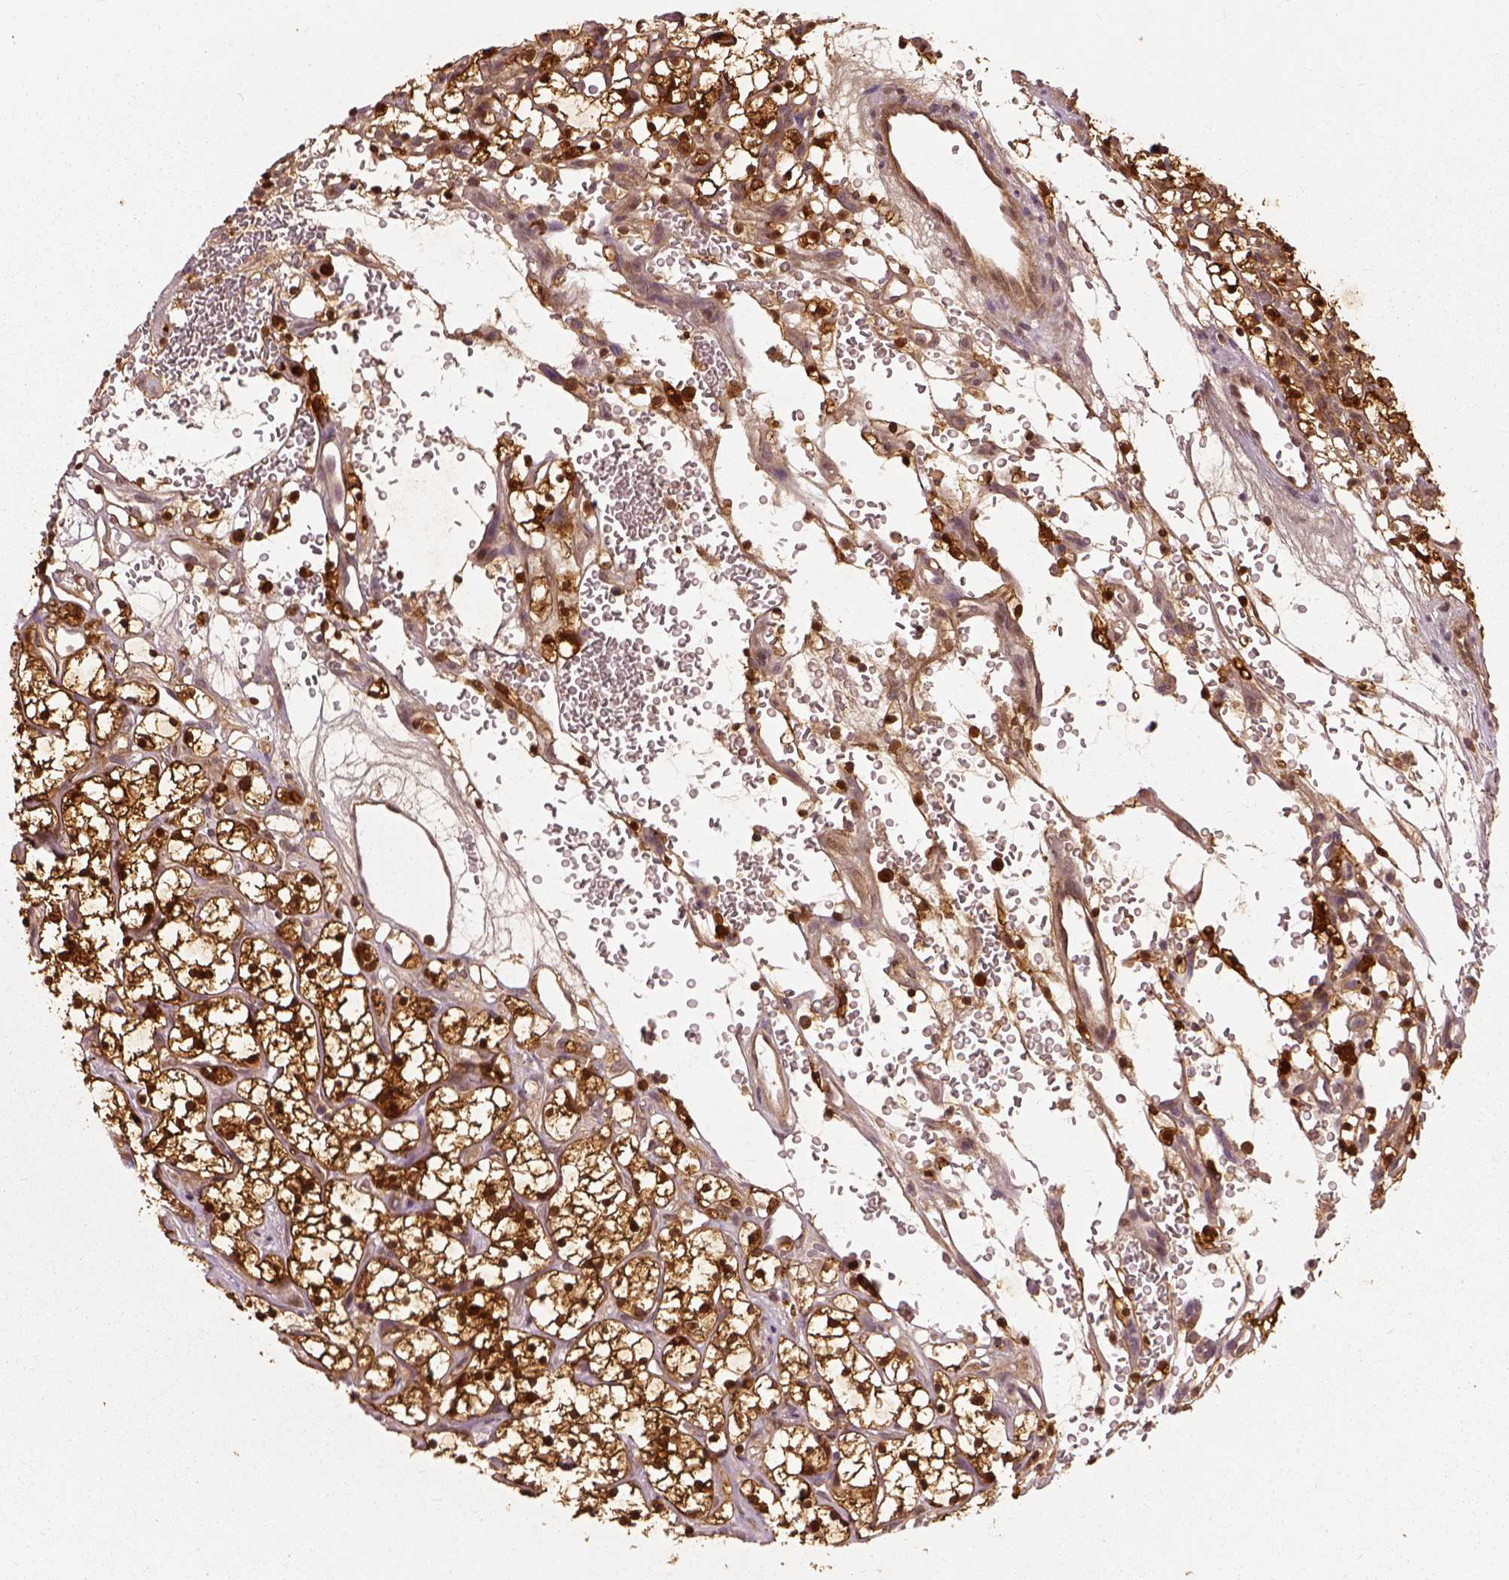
{"staining": {"intensity": "strong", "quantity": ">75%", "location": "cytoplasmic/membranous,nuclear"}, "tissue": "renal cancer", "cell_type": "Tumor cells", "image_type": "cancer", "snomed": [{"axis": "morphology", "description": "Adenocarcinoma, NOS"}, {"axis": "topography", "description": "Kidney"}], "caption": "A micrograph showing strong cytoplasmic/membranous and nuclear positivity in about >75% of tumor cells in adenocarcinoma (renal), as visualized by brown immunohistochemical staining.", "gene": "GPI", "patient": {"sex": "female", "age": 64}}